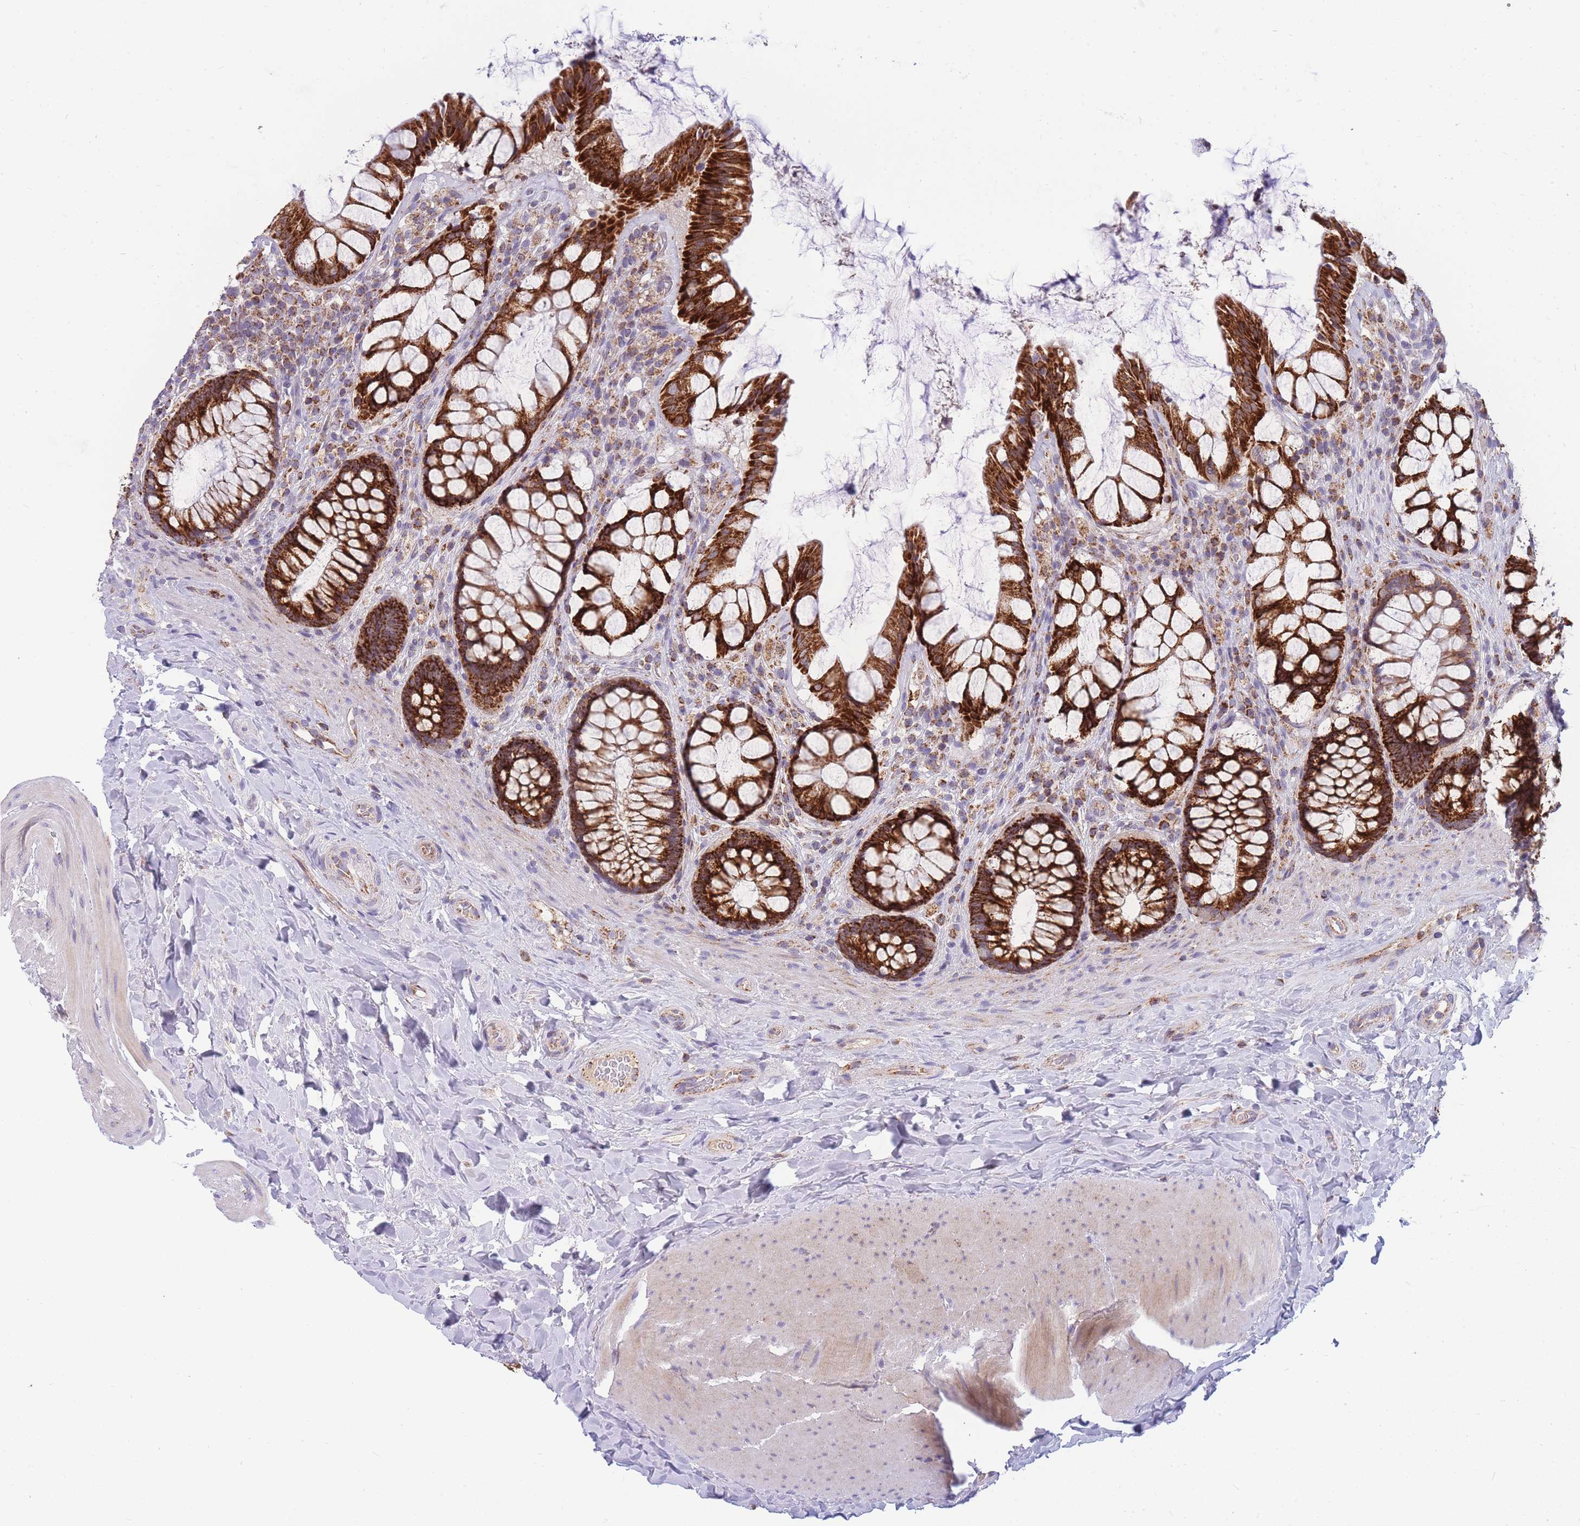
{"staining": {"intensity": "strong", "quantity": ">75%", "location": "cytoplasmic/membranous"}, "tissue": "rectum", "cell_type": "Glandular cells", "image_type": "normal", "snomed": [{"axis": "morphology", "description": "Normal tissue, NOS"}, {"axis": "topography", "description": "Rectum"}], "caption": "High-magnification brightfield microscopy of unremarkable rectum stained with DAB (brown) and counterstained with hematoxylin (blue). glandular cells exhibit strong cytoplasmic/membranous positivity is seen in approximately>75% of cells. (DAB (3,3'-diaminobenzidine) IHC, brown staining for protein, blue staining for nuclei).", "gene": "MRPS11", "patient": {"sex": "female", "age": 58}}